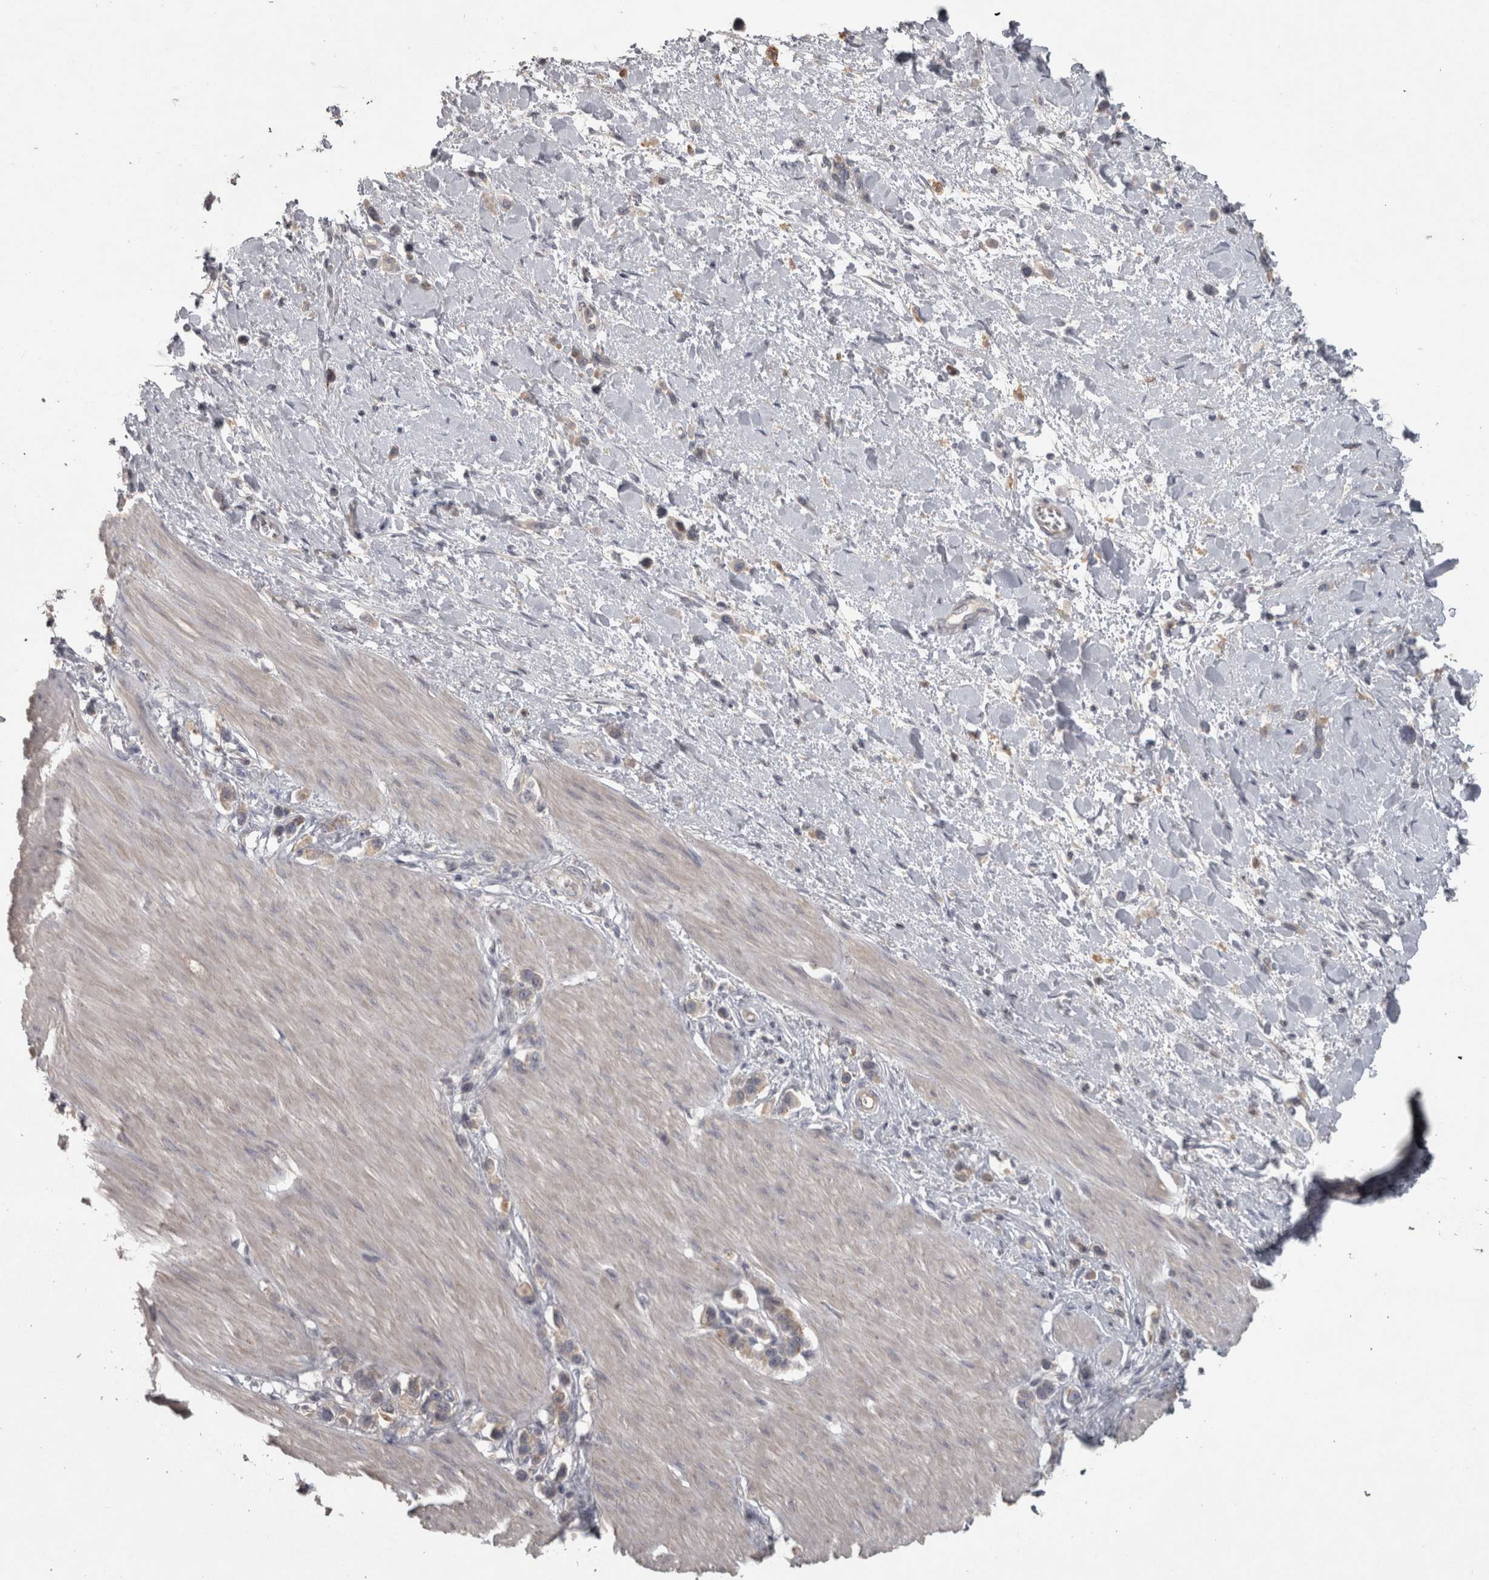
{"staining": {"intensity": "negative", "quantity": "none", "location": "none"}, "tissue": "stomach cancer", "cell_type": "Tumor cells", "image_type": "cancer", "snomed": [{"axis": "morphology", "description": "Adenocarcinoma, NOS"}, {"axis": "topography", "description": "Stomach"}], "caption": "There is no significant staining in tumor cells of stomach cancer. Brightfield microscopy of immunohistochemistry stained with DAB (3,3'-diaminobenzidine) (brown) and hematoxylin (blue), captured at high magnification.", "gene": "SLCO5A1", "patient": {"sex": "female", "age": 65}}